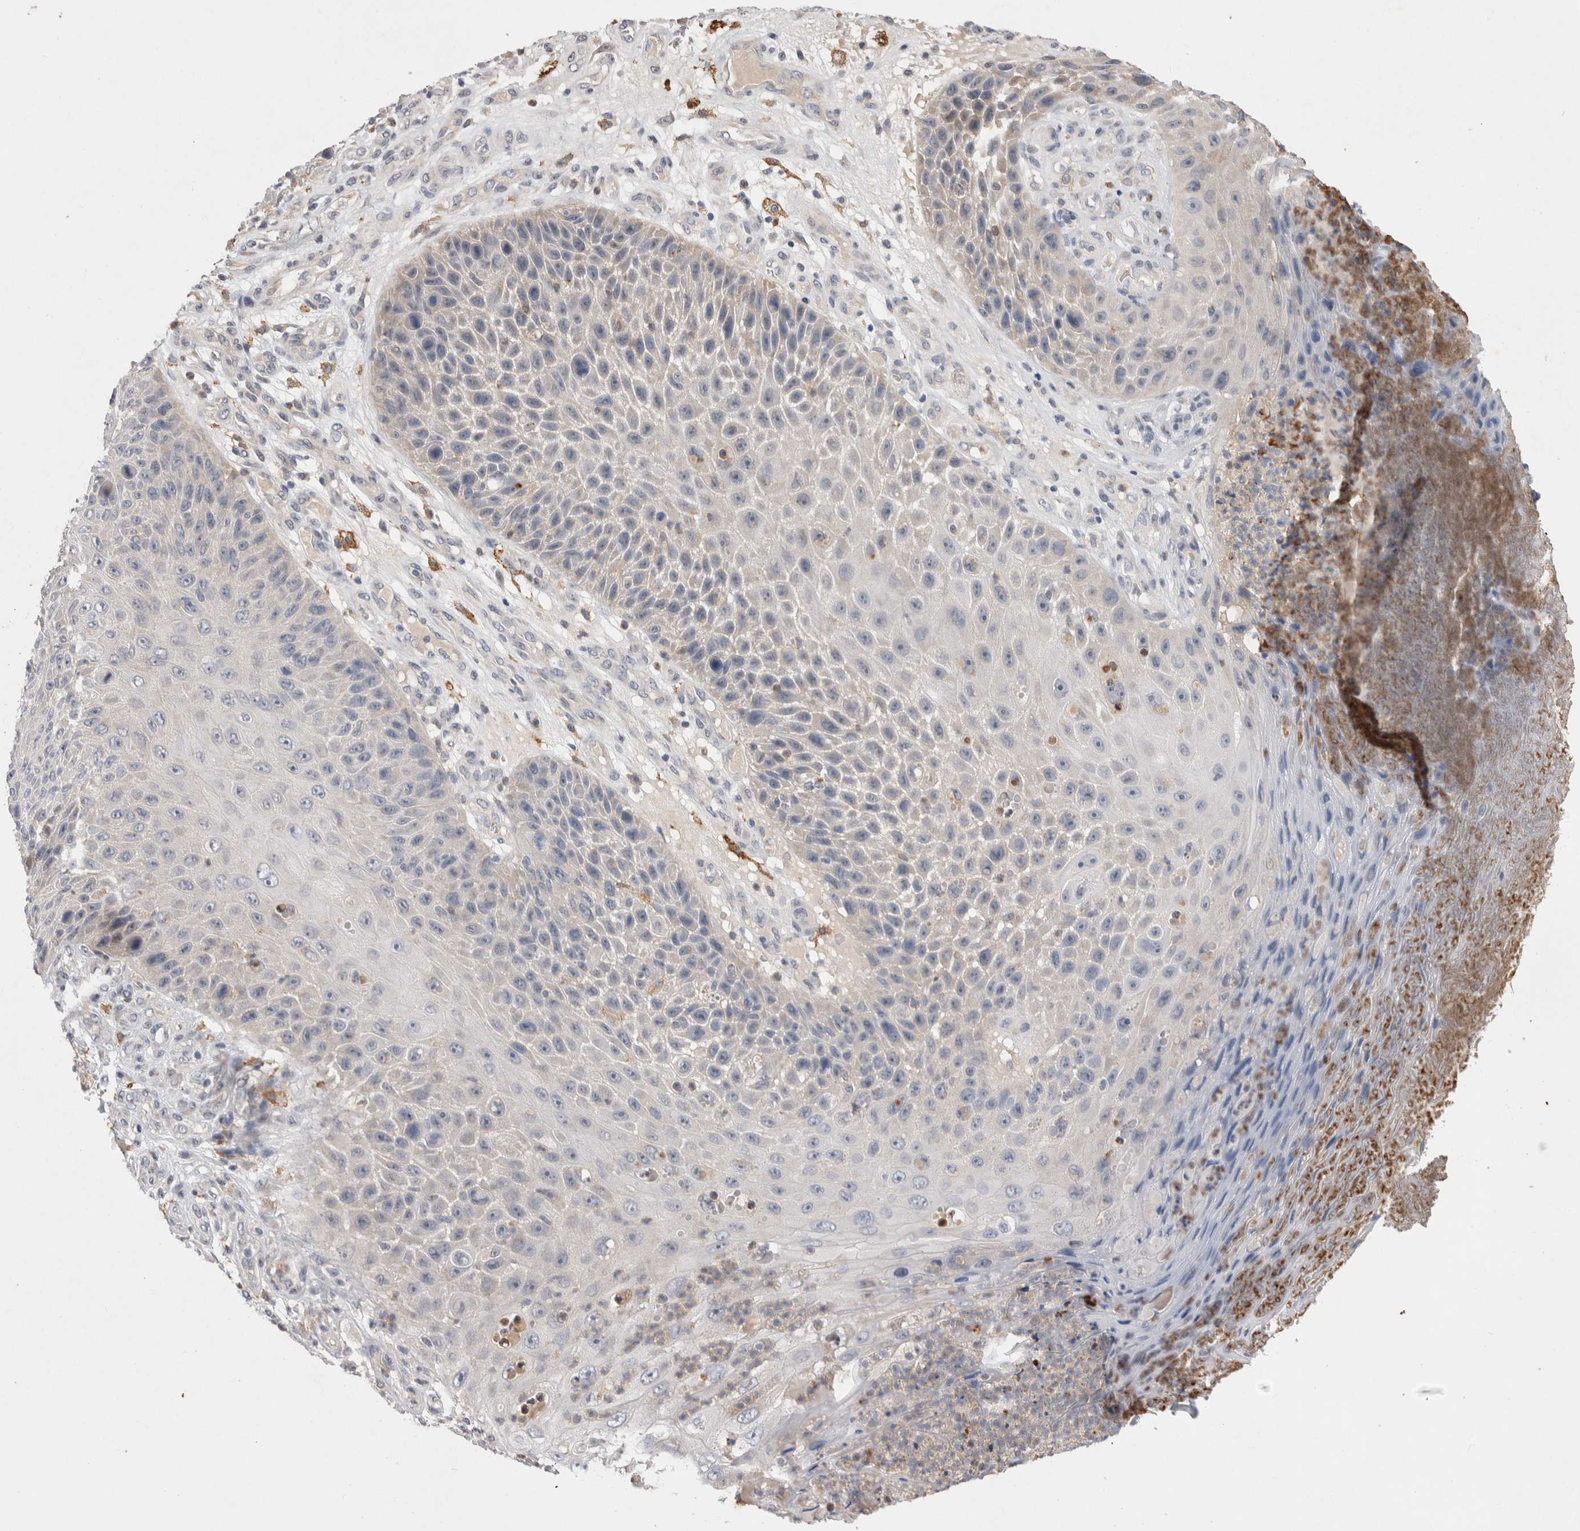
{"staining": {"intensity": "negative", "quantity": "none", "location": "none"}, "tissue": "skin cancer", "cell_type": "Tumor cells", "image_type": "cancer", "snomed": [{"axis": "morphology", "description": "Squamous cell carcinoma, NOS"}, {"axis": "topography", "description": "Skin"}], "caption": "High power microscopy histopathology image of an immunohistochemistry photomicrograph of skin cancer, revealing no significant positivity in tumor cells.", "gene": "VSIG4", "patient": {"sex": "female", "age": 88}}